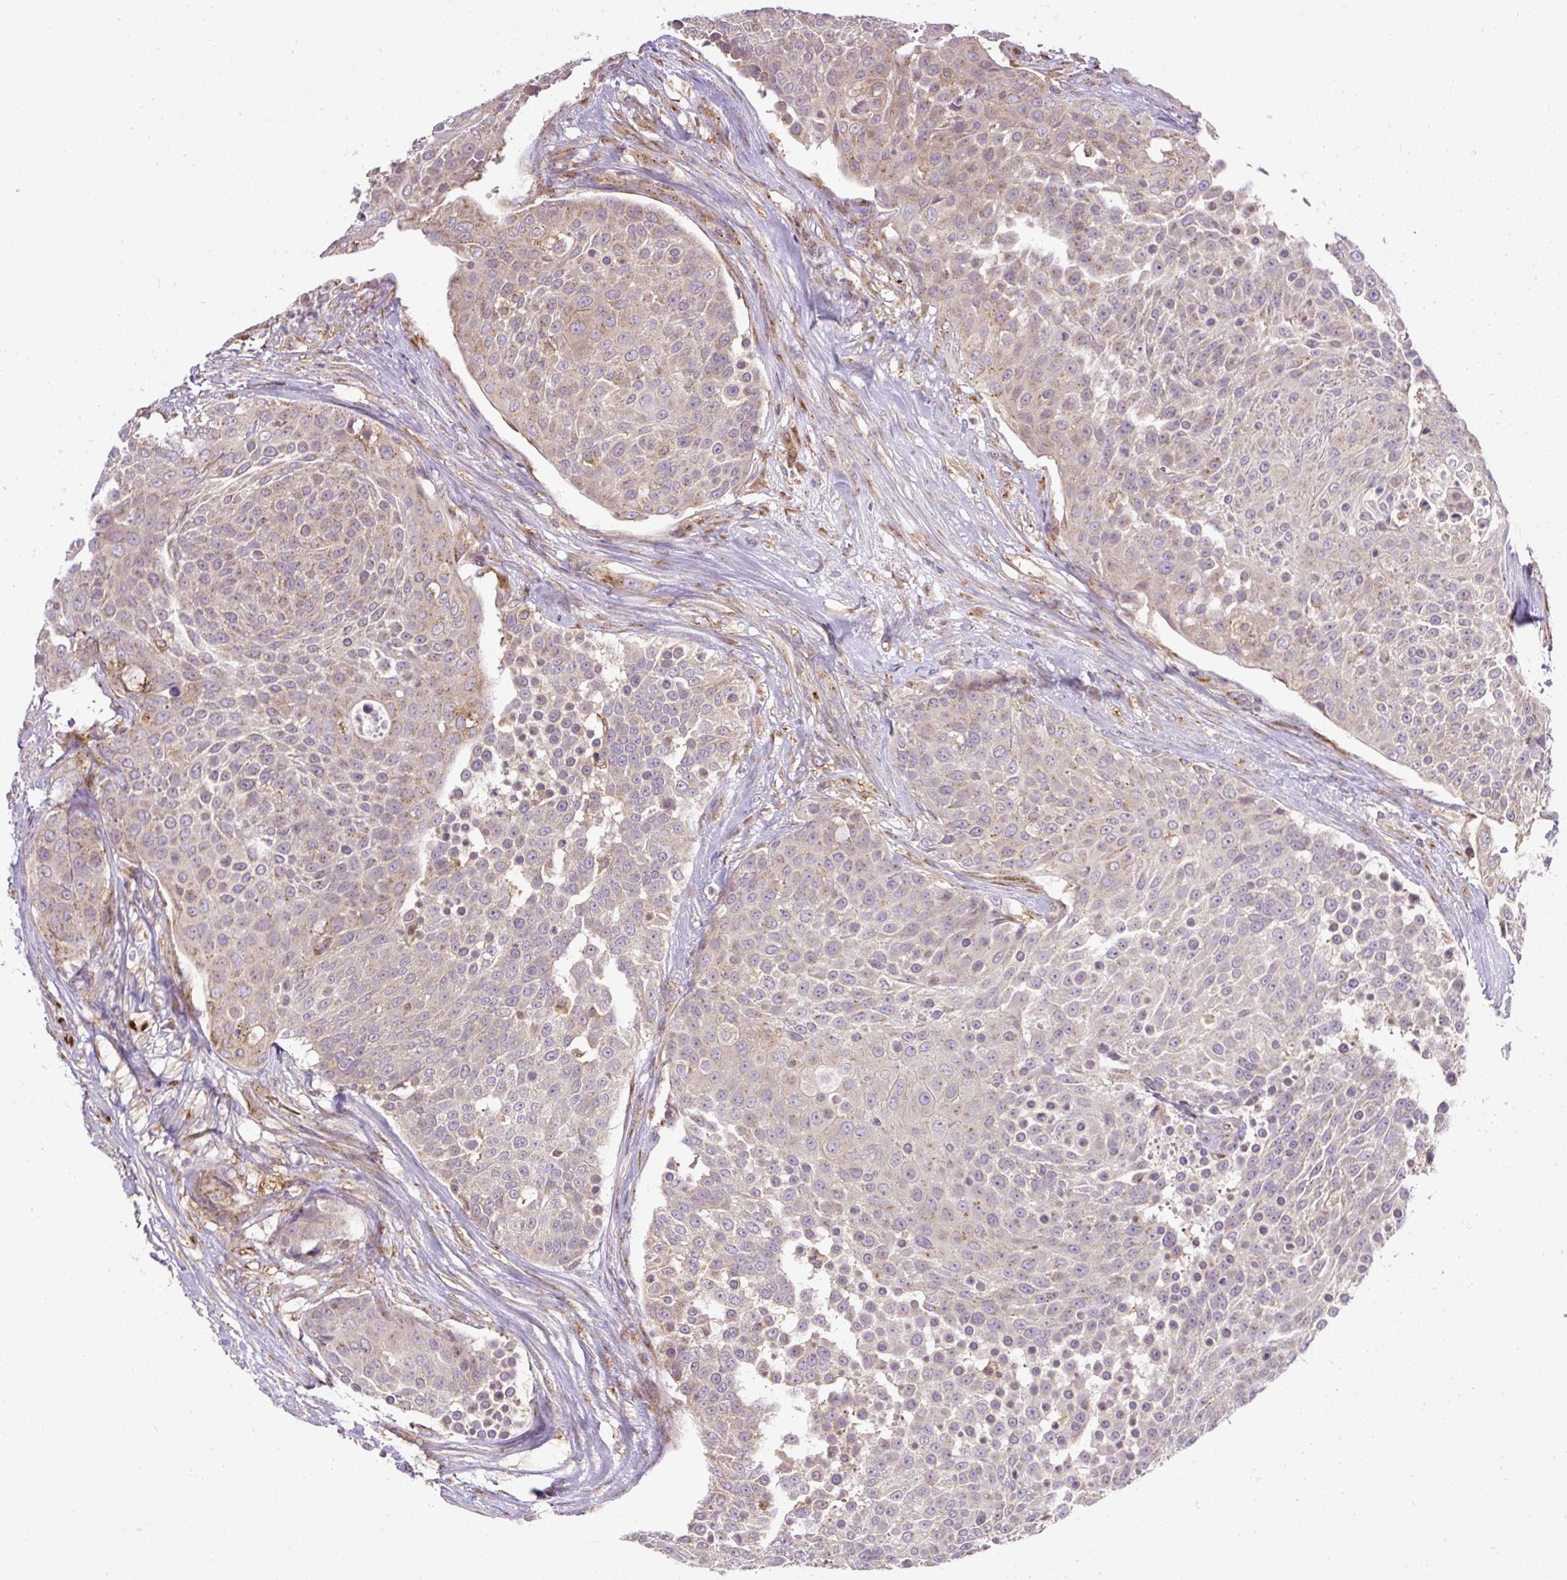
{"staining": {"intensity": "weak", "quantity": "25%-75%", "location": "cytoplasmic/membranous"}, "tissue": "urothelial cancer", "cell_type": "Tumor cells", "image_type": "cancer", "snomed": [{"axis": "morphology", "description": "Urothelial carcinoma, High grade"}, {"axis": "topography", "description": "Urinary bladder"}], "caption": "Protein analysis of urothelial carcinoma (high-grade) tissue reveals weak cytoplasmic/membranous staining in about 25%-75% of tumor cells.", "gene": "SMC4", "patient": {"sex": "female", "age": 63}}